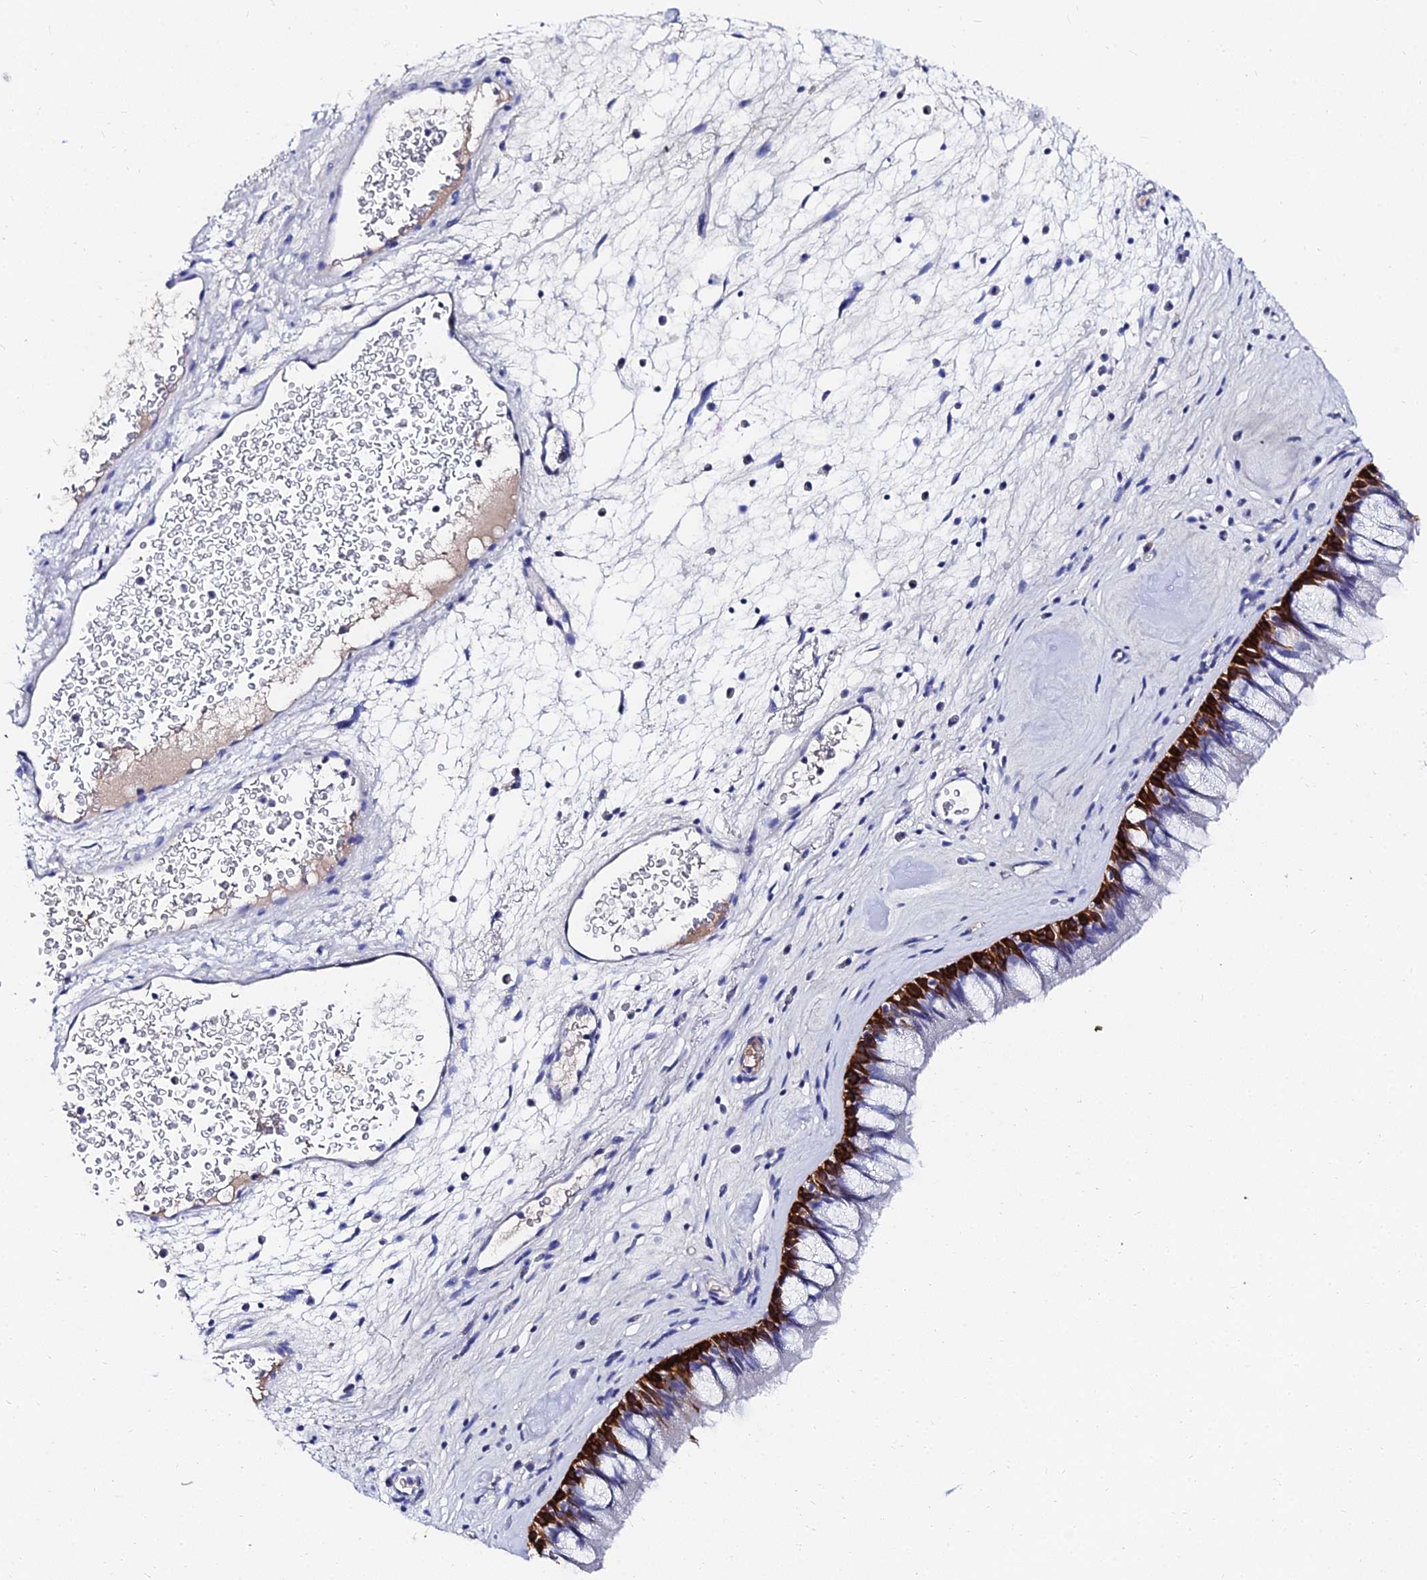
{"staining": {"intensity": "strong", "quantity": "<25%", "location": "cytoplasmic/membranous"}, "tissue": "nasopharynx", "cell_type": "Respiratory epithelial cells", "image_type": "normal", "snomed": [{"axis": "morphology", "description": "Normal tissue, NOS"}, {"axis": "morphology", "description": "Inflammation, NOS"}, {"axis": "morphology", "description": "Malignant melanoma, Metastatic site"}, {"axis": "topography", "description": "Nasopharynx"}], "caption": "IHC (DAB) staining of benign nasopharynx demonstrates strong cytoplasmic/membranous protein positivity in approximately <25% of respiratory epithelial cells.", "gene": "KRT17", "patient": {"sex": "male", "age": 70}}